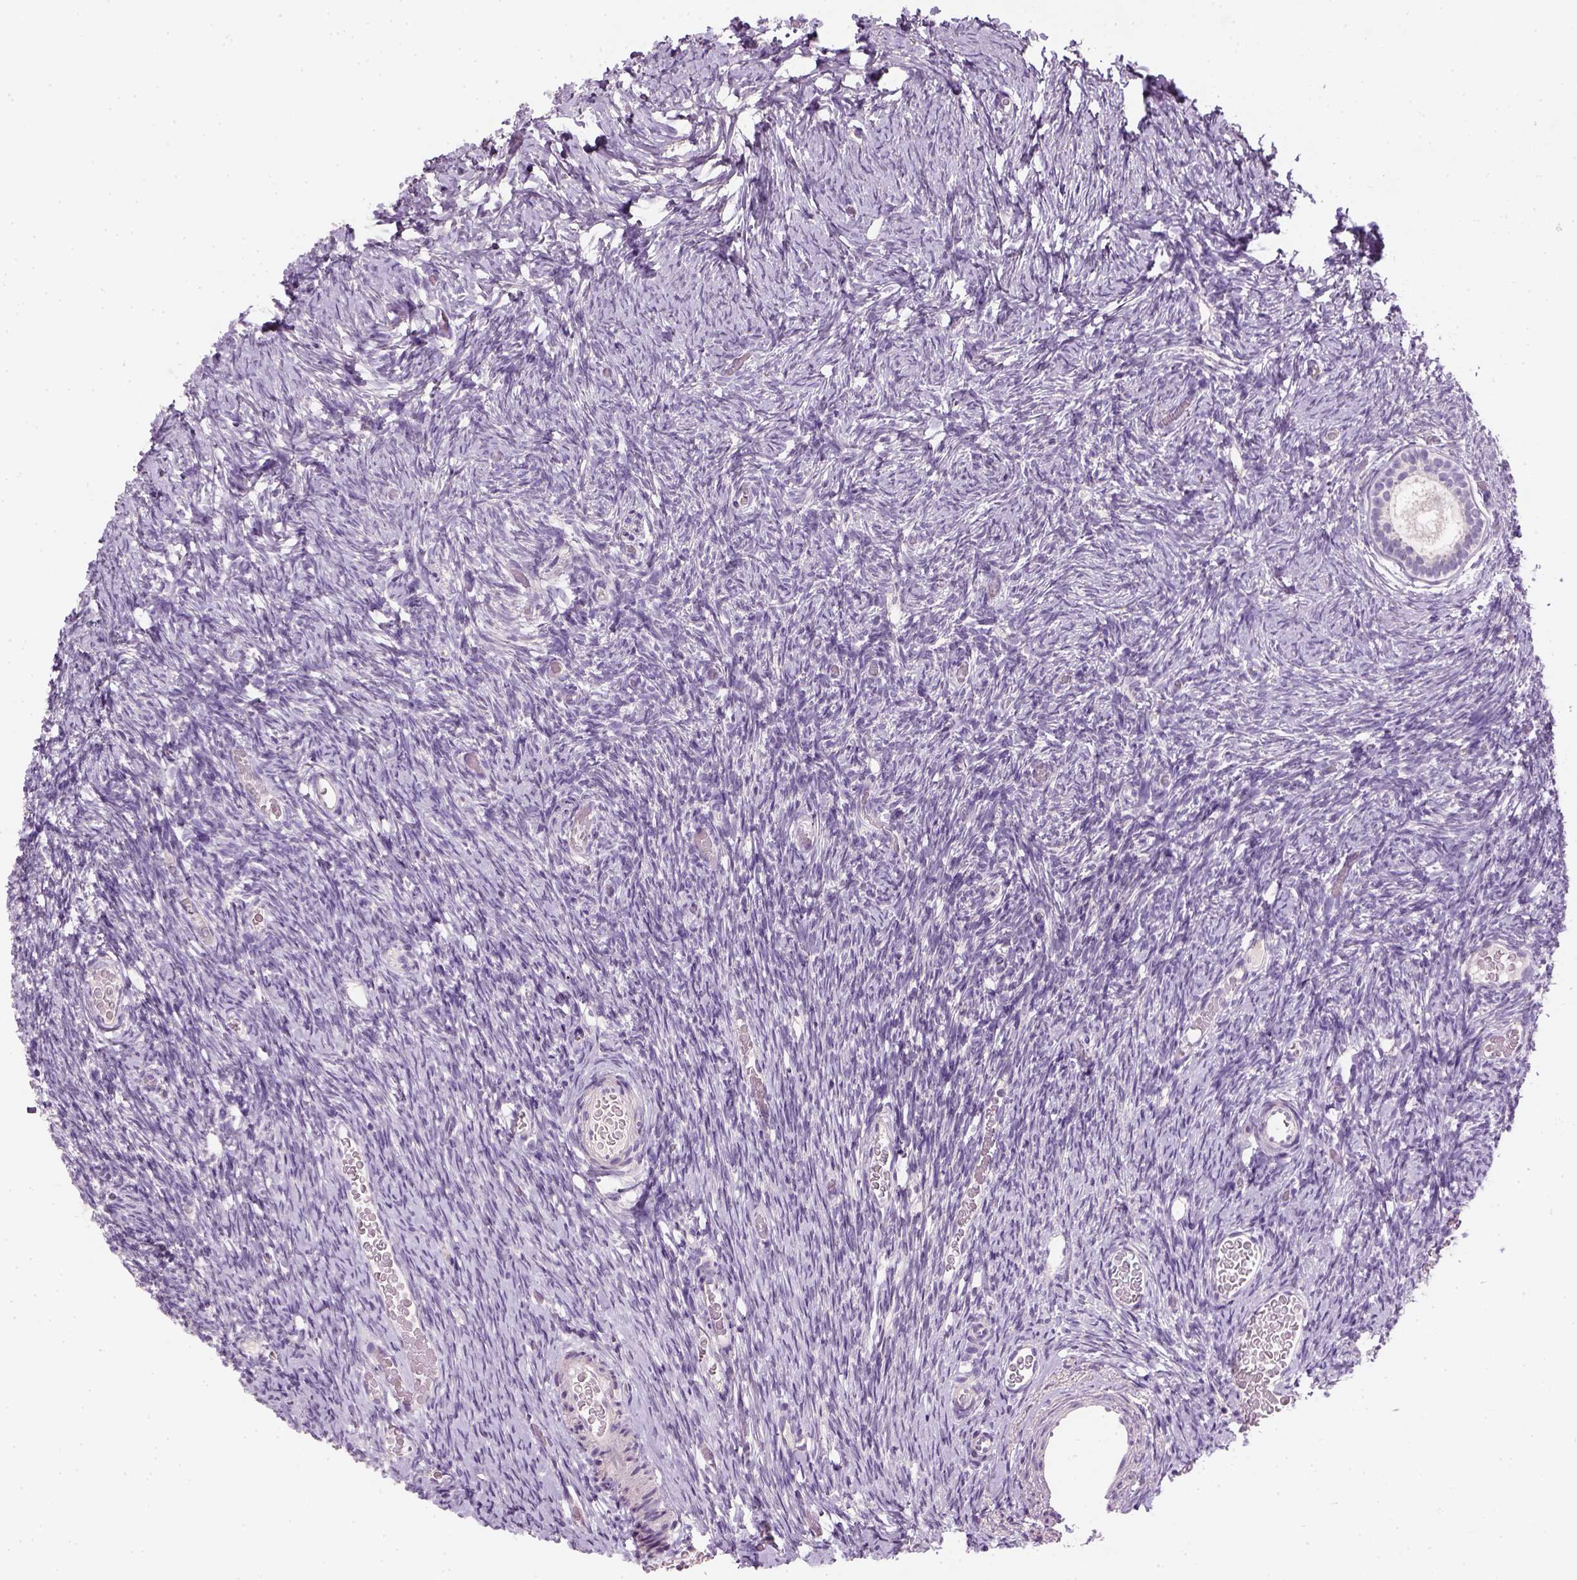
{"staining": {"intensity": "negative", "quantity": "none", "location": "none"}, "tissue": "ovary", "cell_type": "Follicle cells", "image_type": "normal", "snomed": [{"axis": "morphology", "description": "Normal tissue, NOS"}, {"axis": "topography", "description": "Ovary"}], "caption": "There is no significant expression in follicle cells of ovary. (Brightfield microscopy of DAB immunohistochemistry (IHC) at high magnification).", "gene": "NUDT6", "patient": {"sex": "female", "age": 39}}